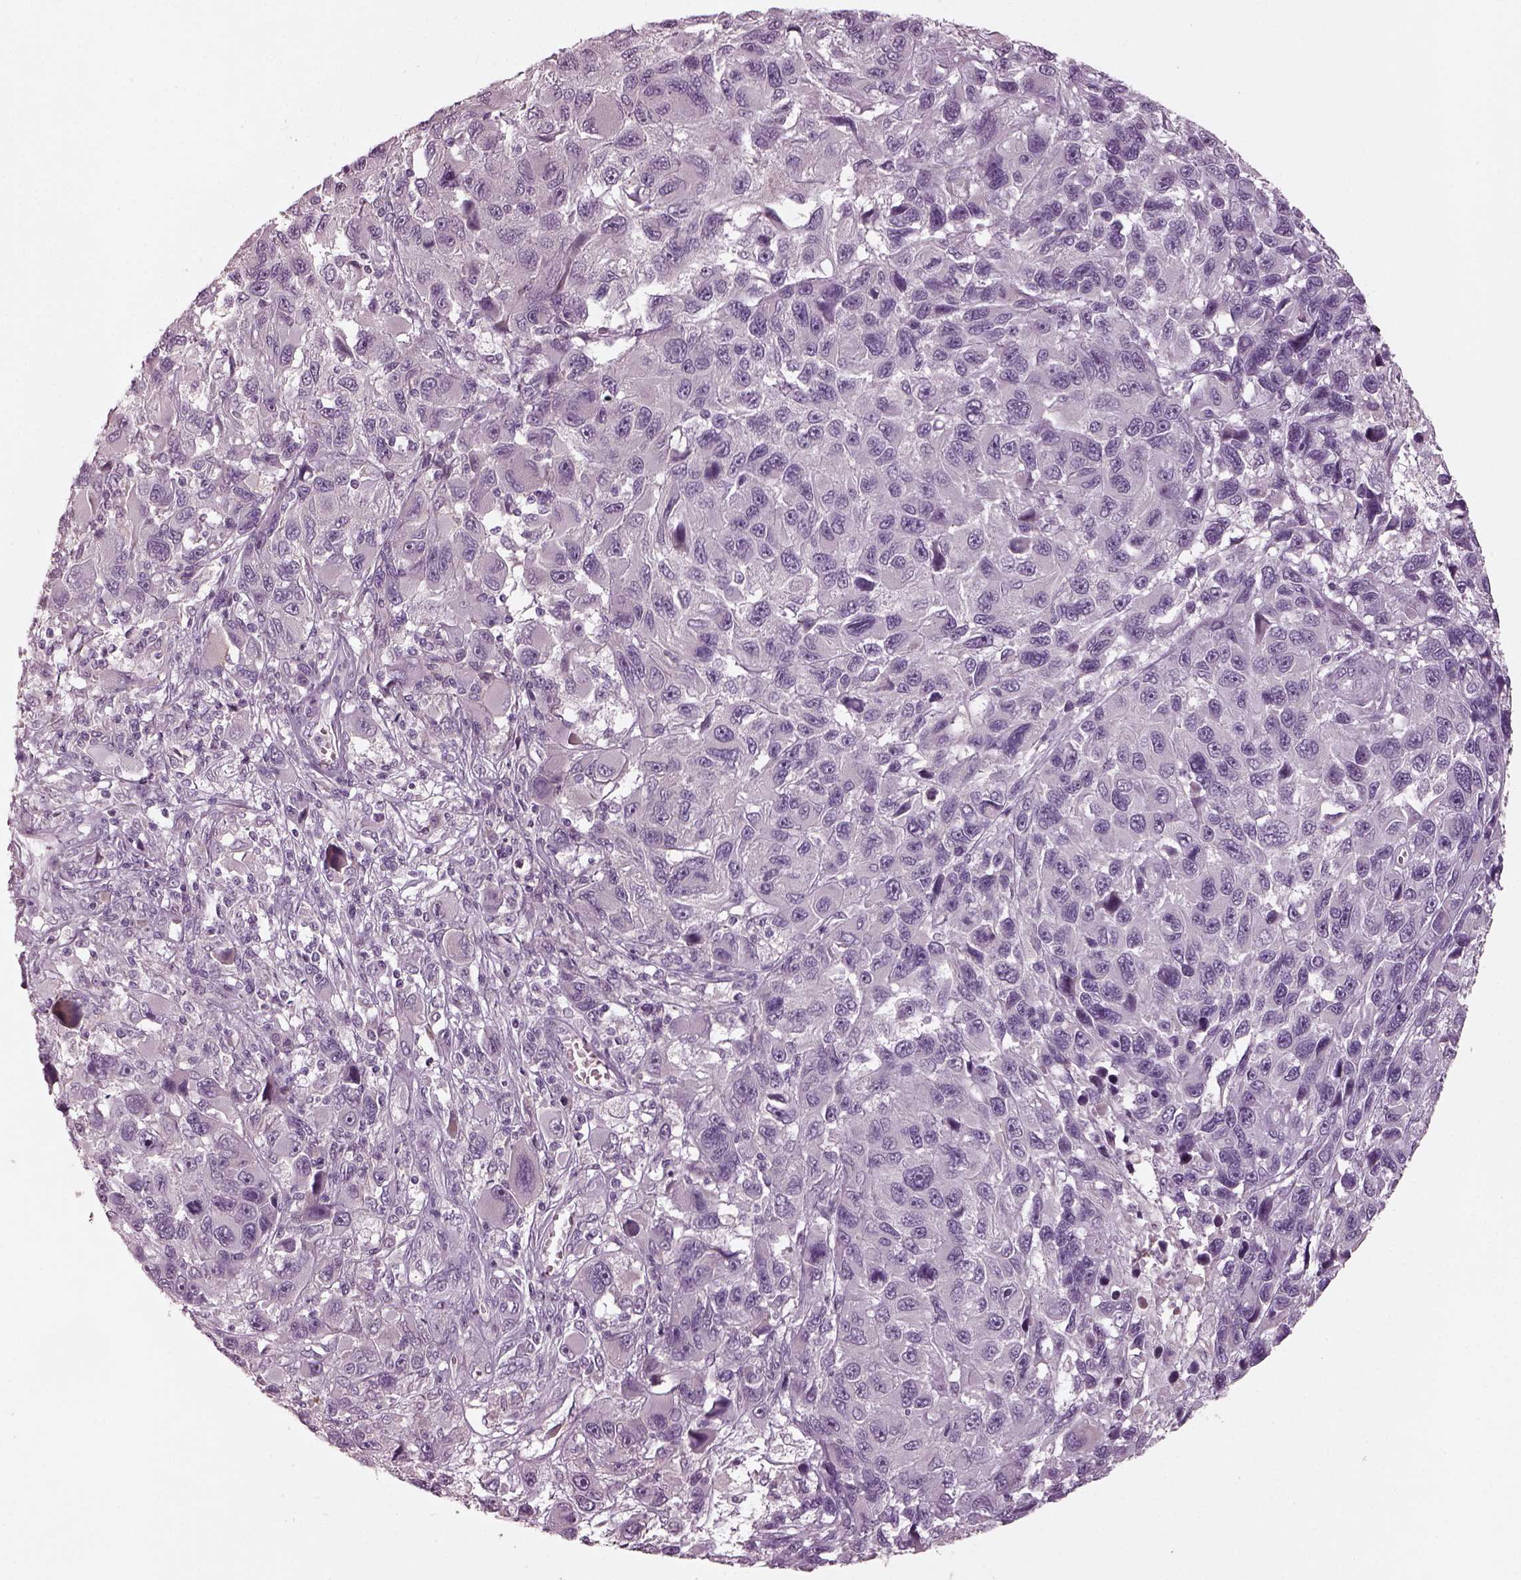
{"staining": {"intensity": "negative", "quantity": "none", "location": "none"}, "tissue": "melanoma", "cell_type": "Tumor cells", "image_type": "cancer", "snomed": [{"axis": "morphology", "description": "Malignant melanoma, NOS"}, {"axis": "topography", "description": "Skin"}], "caption": "DAB immunohistochemical staining of human malignant melanoma shows no significant staining in tumor cells.", "gene": "SPATA6L", "patient": {"sex": "male", "age": 53}}